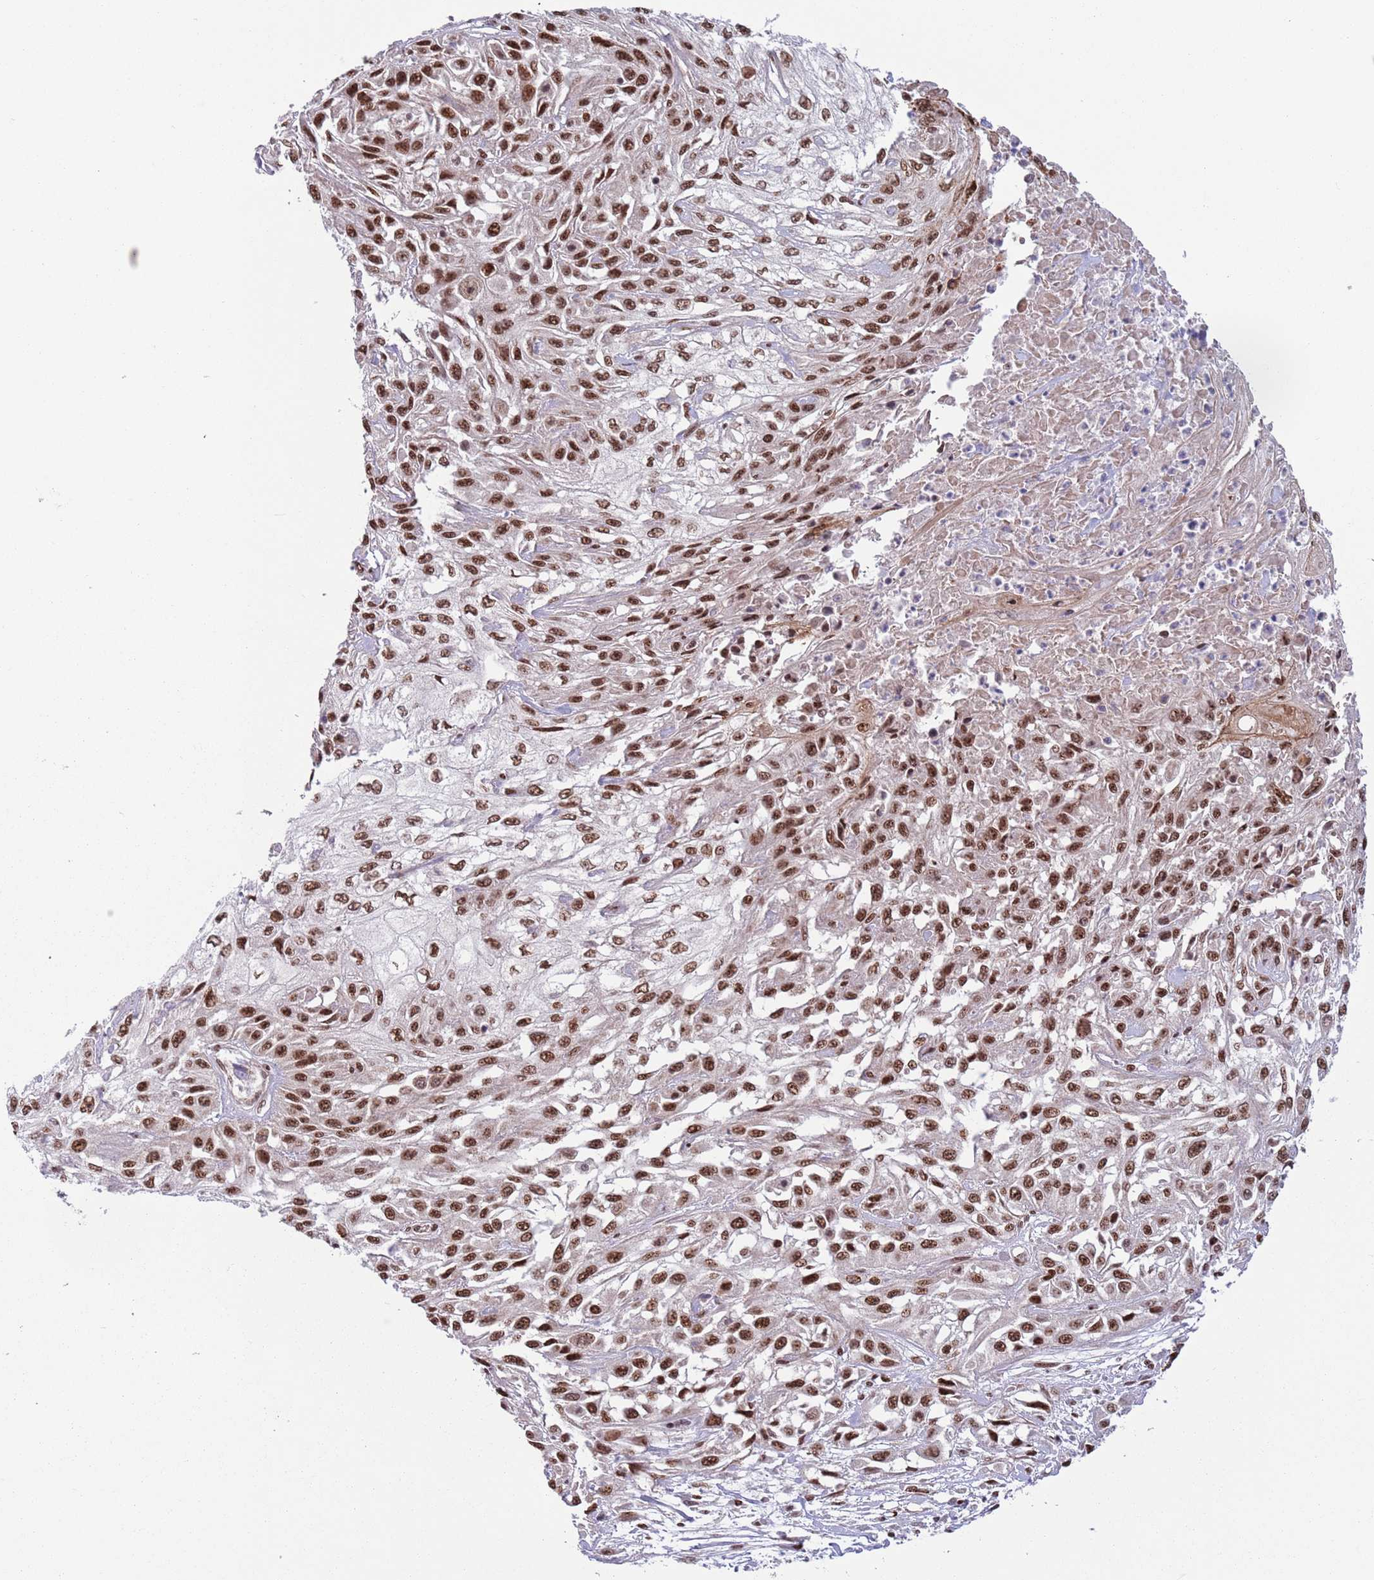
{"staining": {"intensity": "strong", "quantity": ">75%", "location": "nuclear"}, "tissue": "skin cancer", "cell_type": "Tumor cells", "image_type": "cancer", "snomed": [{"axis": "morphology", "description": "Squamous cell carcinoma, NOS"}, {"axis": "morphology", "description": "Squamous cell carcinoma, metastatic, NOS"}, {"axis": "topography", "description": "Skin"}, {"axis": "topography", "description": "Lymph node"}], "caption": "The image demonstrates staining of skin cancer (squamous cell carcinoma), revealing strong nuclear protein staining (brown color) within tumor cells.", "gene": "SIPA1L3", "patient": {"sex": "male", "age": 75}}